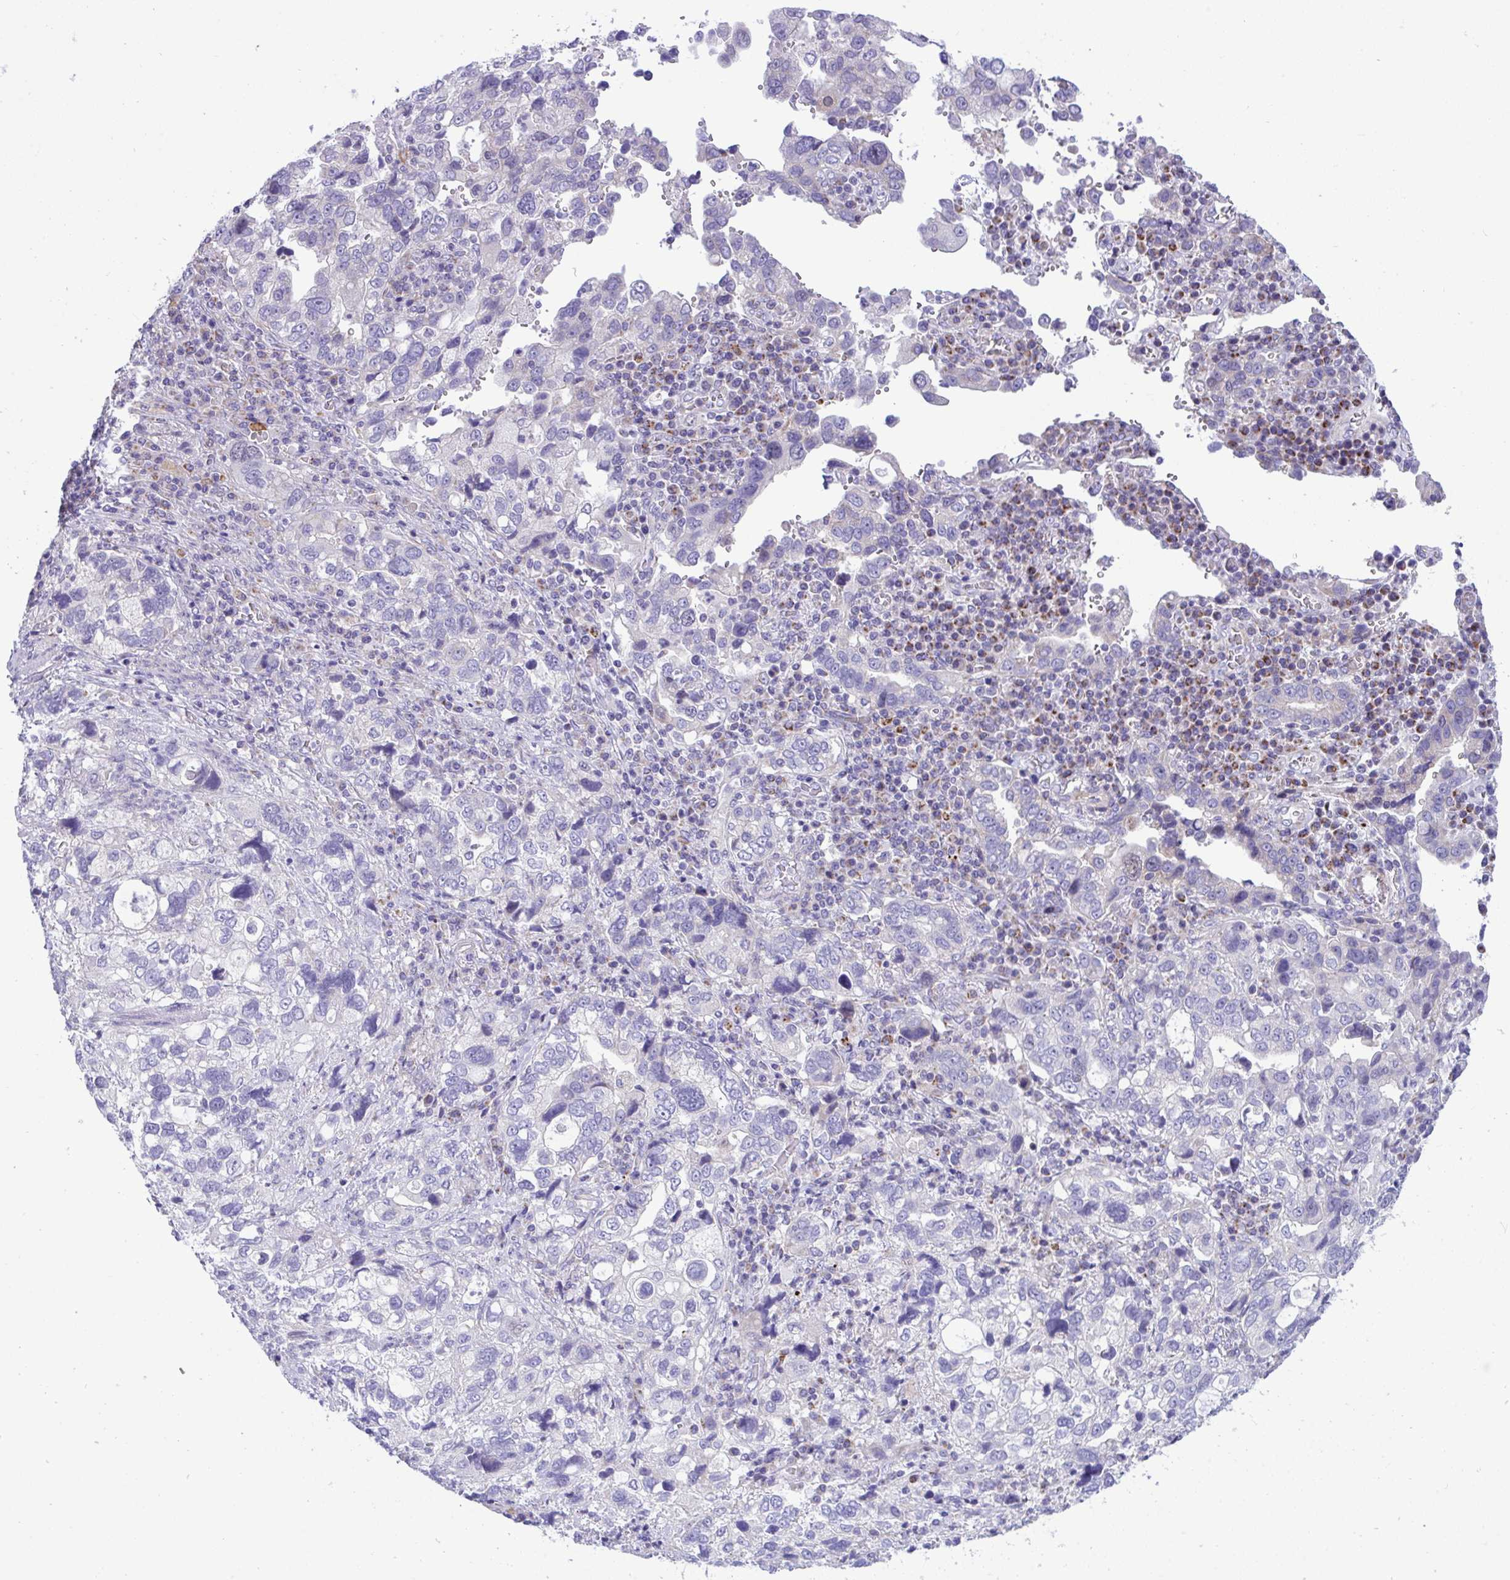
{"staining": {"intensity": "negative", "quantity": "none", "location": "none"}, "tissue": "stomach cancer", "cell_type": "Tumor cells", "image_type": "cancer", "snomed": [{"axis": "morphology", "description": "Adenocarcinoma, NOS"}, {"axis": "topography", "description": "Stomach, upper"}], "caption": "DAB (3,3'-diaminobenzidine) immunohistochemical staining of stomach cancer exhibits no significant staining in tumor cells.", "gene": "DTX3", "patient": {"sex": "female", "age": 81}}